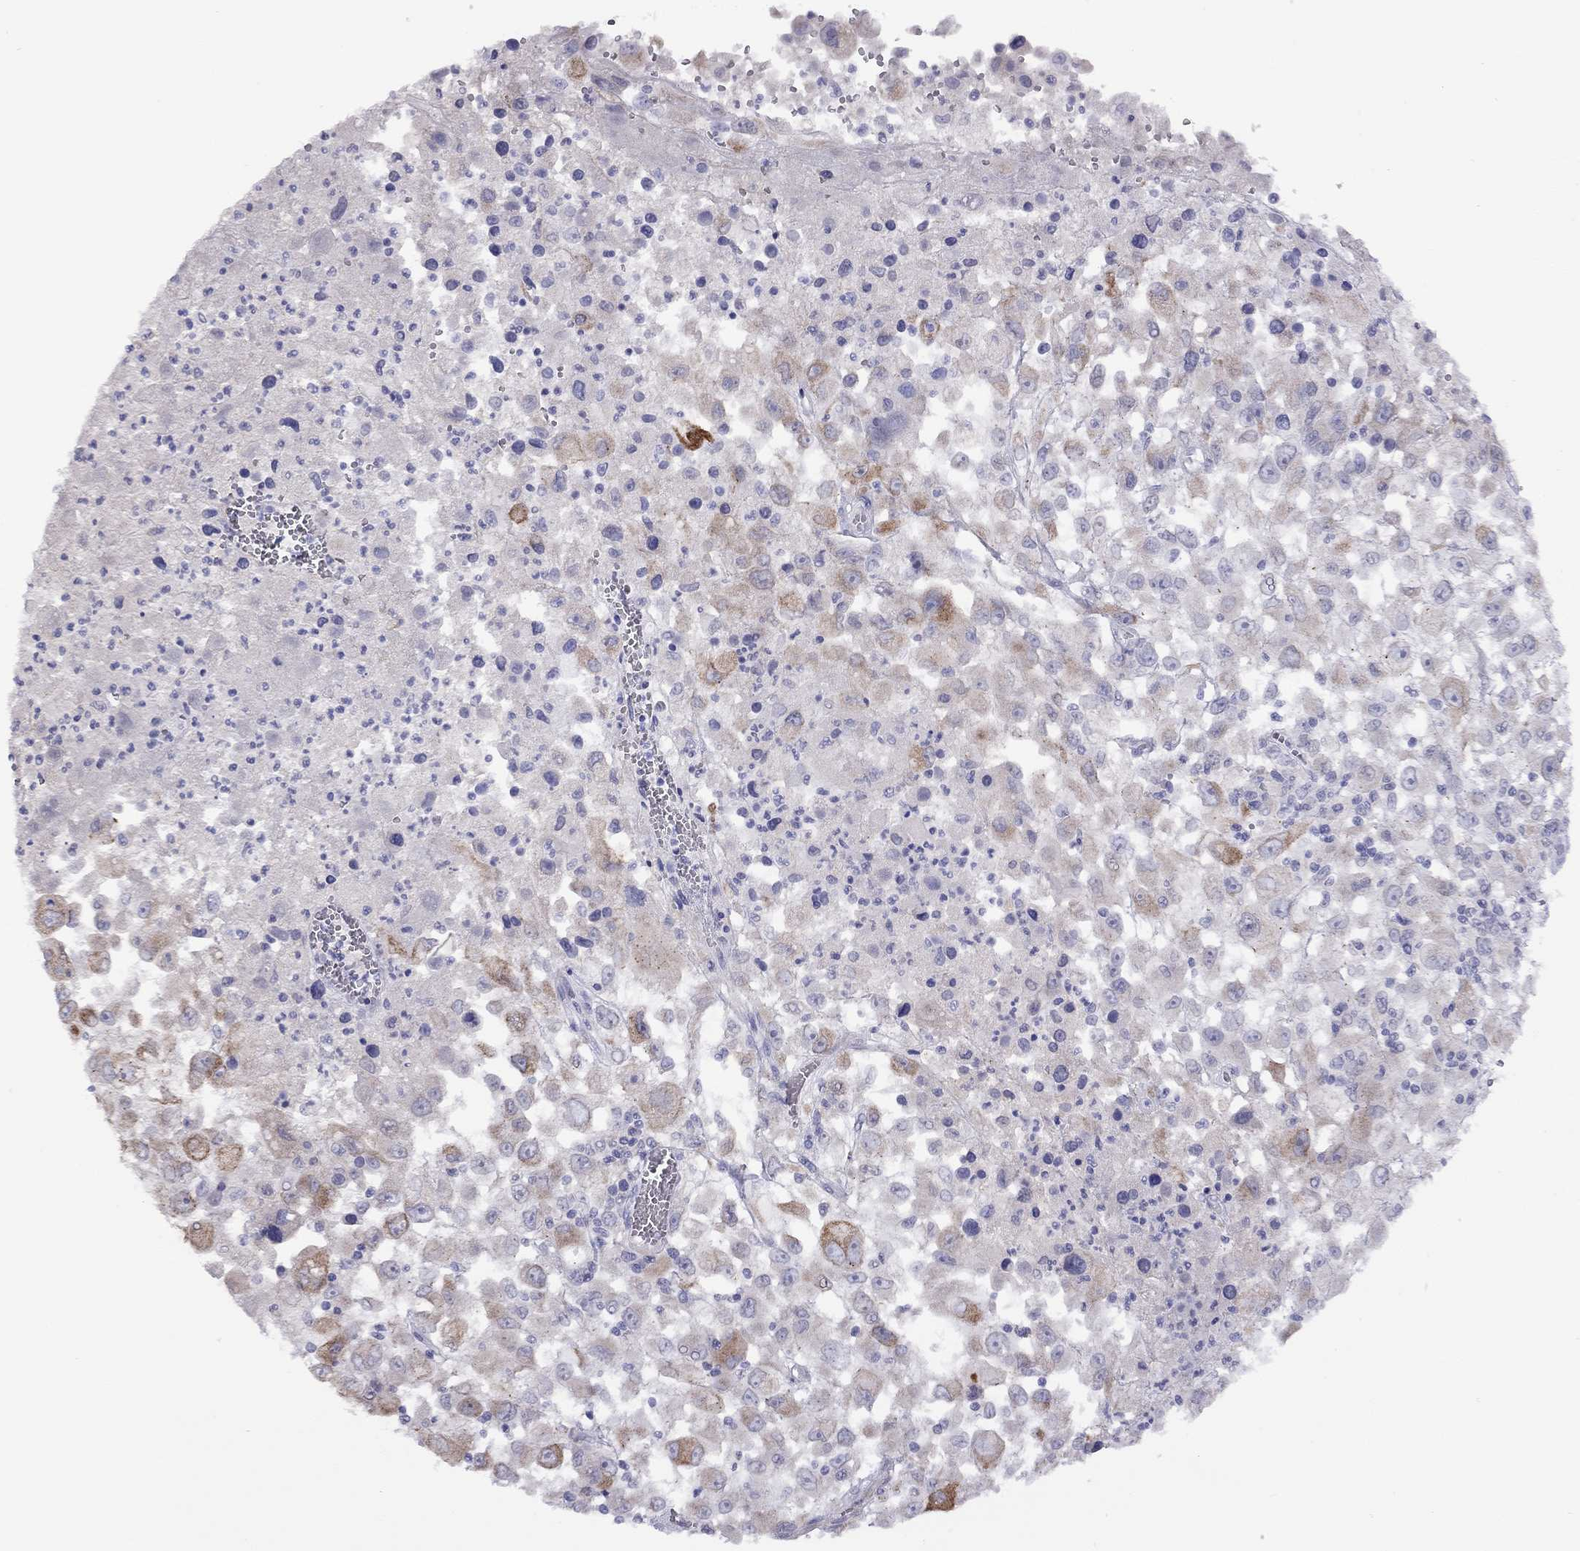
{"staining": {"intensity": "moderate", "quantity": "<25%", "location": "cytoplasmic/membranous"}, "tissue": "melanoma", "cell_type": "Tumor cells", "image_type": "cancer", "snomed": [{"axis": "morphology", "description": "Malignant melanoma, Metastatic site"}, {"axis": "topography", "description": "Soft tissue"}], "caption": "IHC (DAB) staining of human malignant melanoma (metastatic site) demonstrates moderate cytoplasmic/membranous protein positivity in about <25% of tumor cells.", "gene": "CPNE4", "patient": {"sex": "male", "age": 50}}